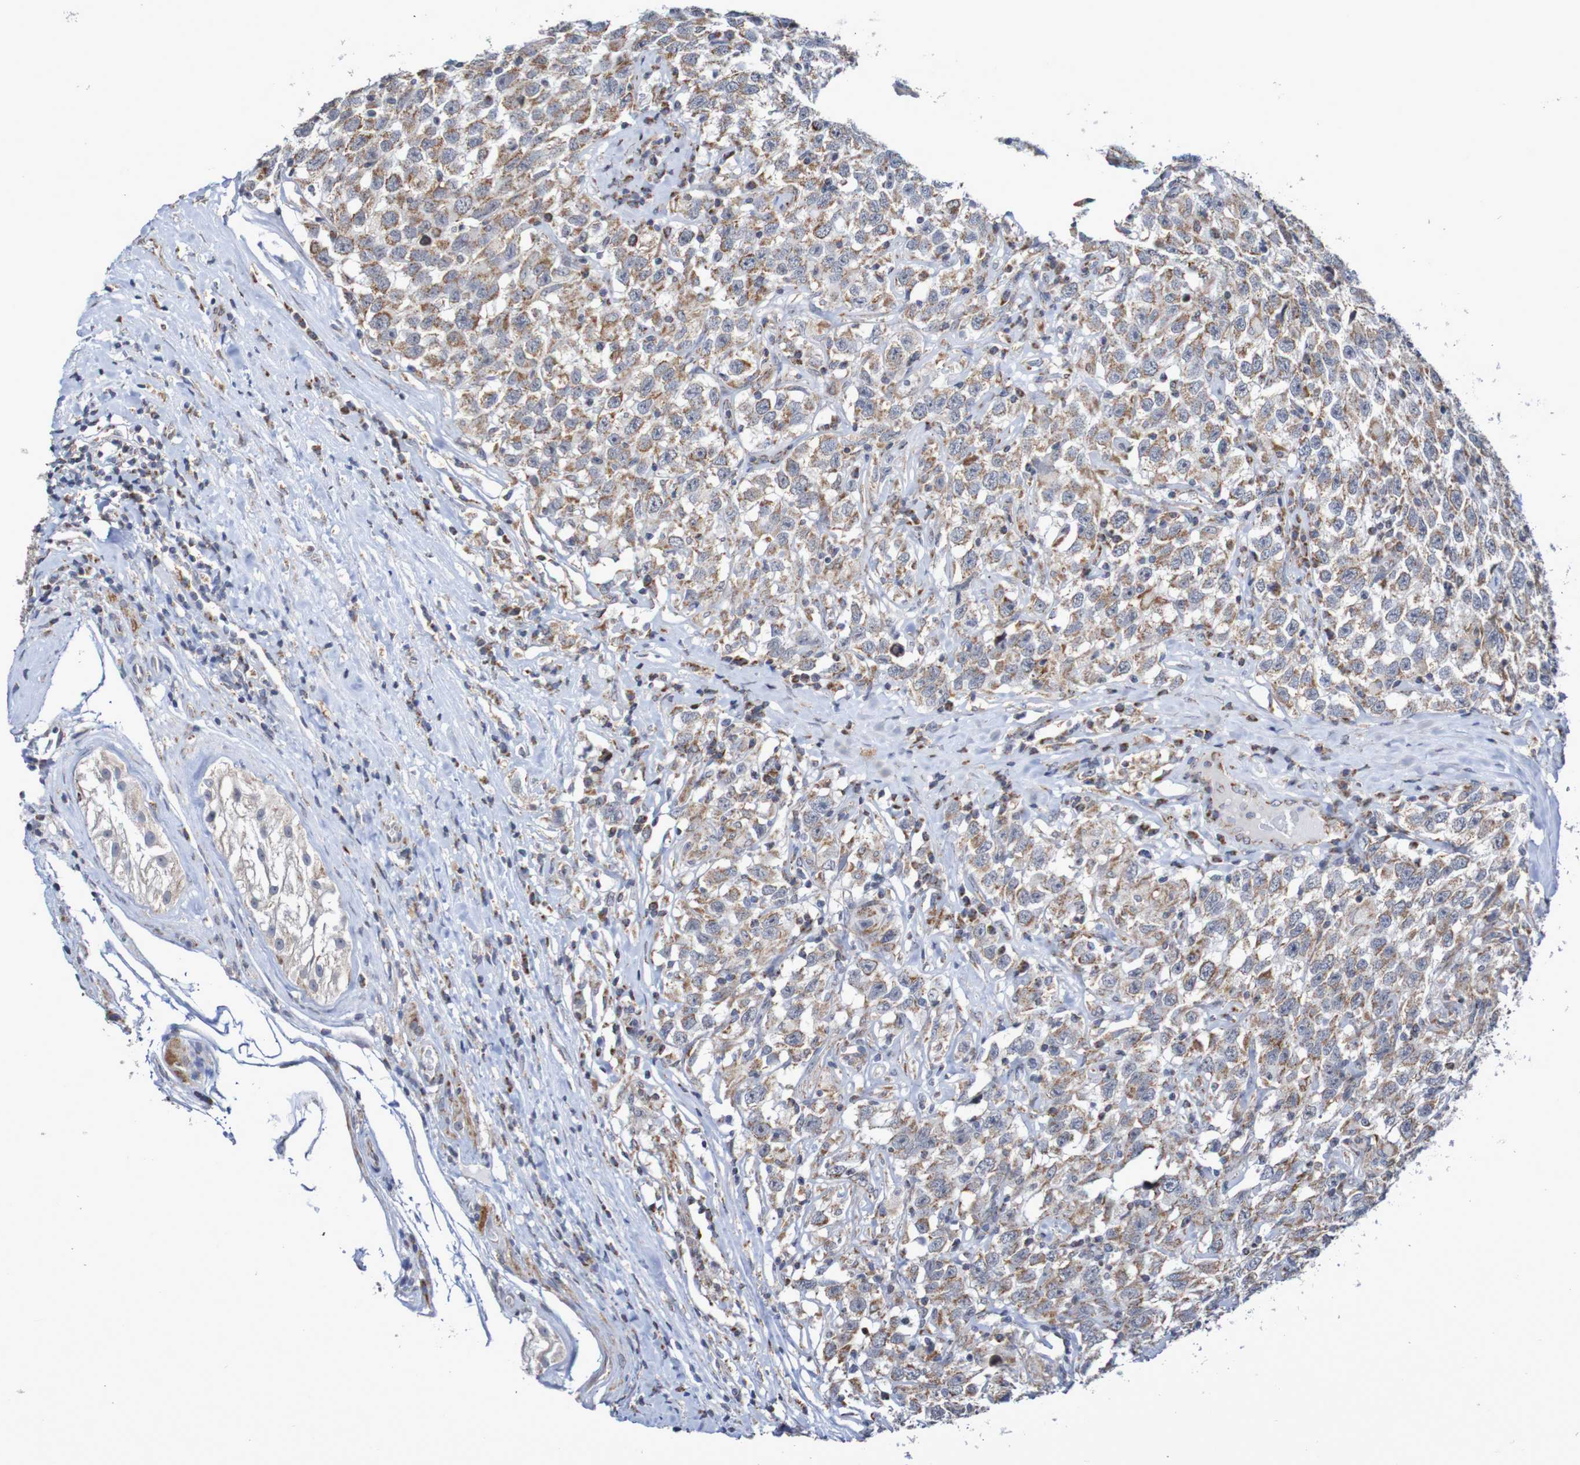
{"staining": {"intensity": "moderate", "quantity": "25%-75%", "location": "cytoplasmic/membranous"}, "tissue": "testis cancer", "cell_type": "Tumor cells", "image_type": "cancer", "snomed": [{"axis": "morphology", "description": "Seminoma, NOS"}, {"axis": "topography", "description": "Testis"}], "caption": "Immunohistochemistry (IHC) staining of testis cancer, which exhibits medium levels of moderate cytoplasmic/membranous expression in about 25%-75% of tumor cells indicating moderate cytoplasmic/membranous protein expression. The staining was performed using DAB (brown) for protein detection and nuclei were counterstained in hematoxylin (blue).", "gene": "DVL1", "patient": {"sex": "male", "age": 41}}